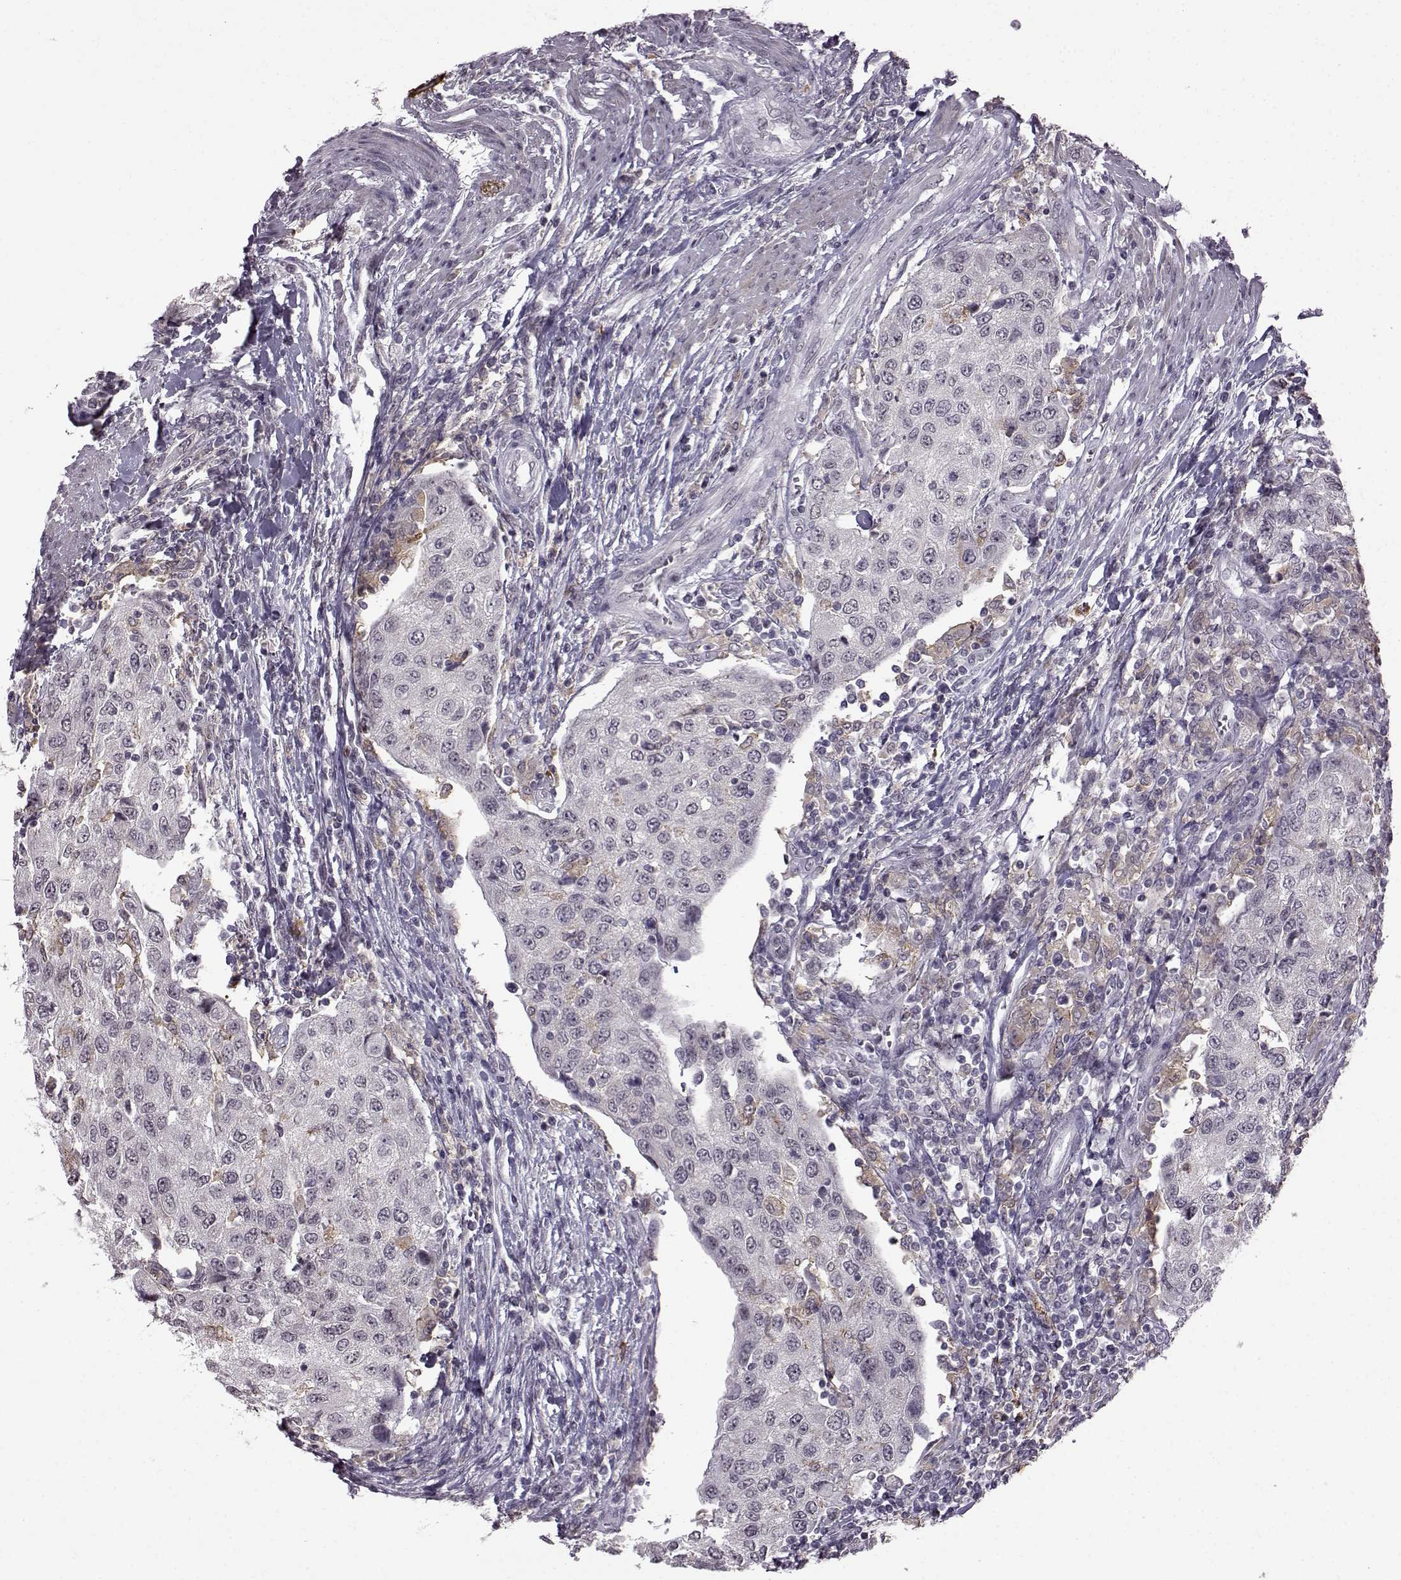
{"staining": {"intensity": "negative", "quantity": "none", "location": "none"}, "tissue": "urothelial cancer", "cell_type": "Tumor cells", "image_type": "cancer", "snomed": [{"axis": "morphology", "description": "Urothelial carcinoma, High grade"}, {"axis": "topography", "description": "Urinary bladder"}], "caption": "Tumor cells show no significant protein expression in urothelial cancer.", "gene": "SLC28A2", "patient": {"sex": "female", "age": 78}}